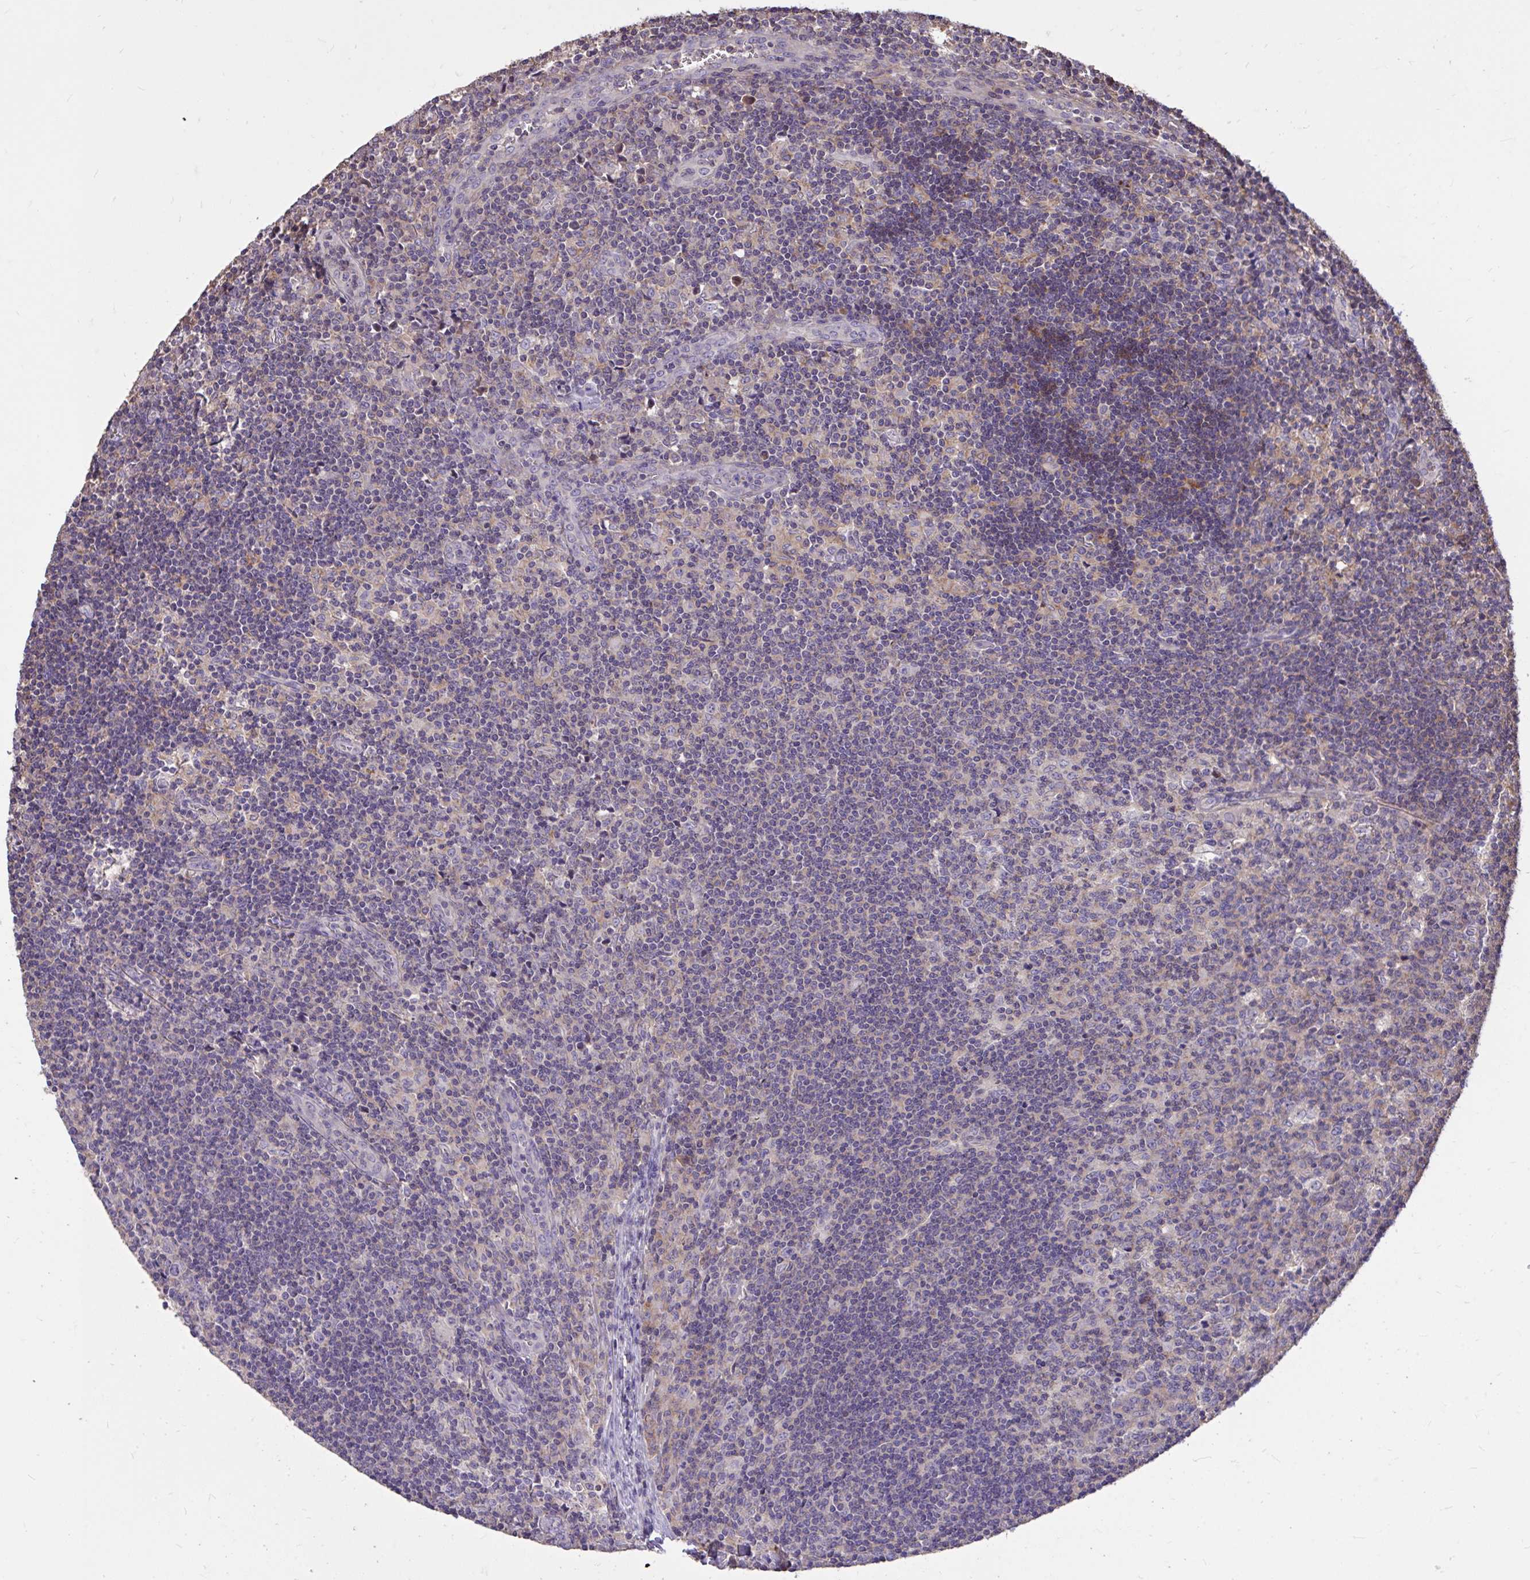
{"staining": {"intensity": "negative", "quantity": "none", "location": "none"}, "tissue": "lymph node", "cell_type": "Germinal center cells", "image_type": "normal", "snomed": [{"axis": "morphology", "description": "Normal tissue, NOS"}, {"axis": "topography", "description": "Lymph node"}], "caption": "Immunohistochemistry micrograph of normal lymph node: human lymph node stained with DAB displays no significant protein staining in germinal center cells.", "gene": "IGFL2", "patient": {"sex": "female", "age": 45}}